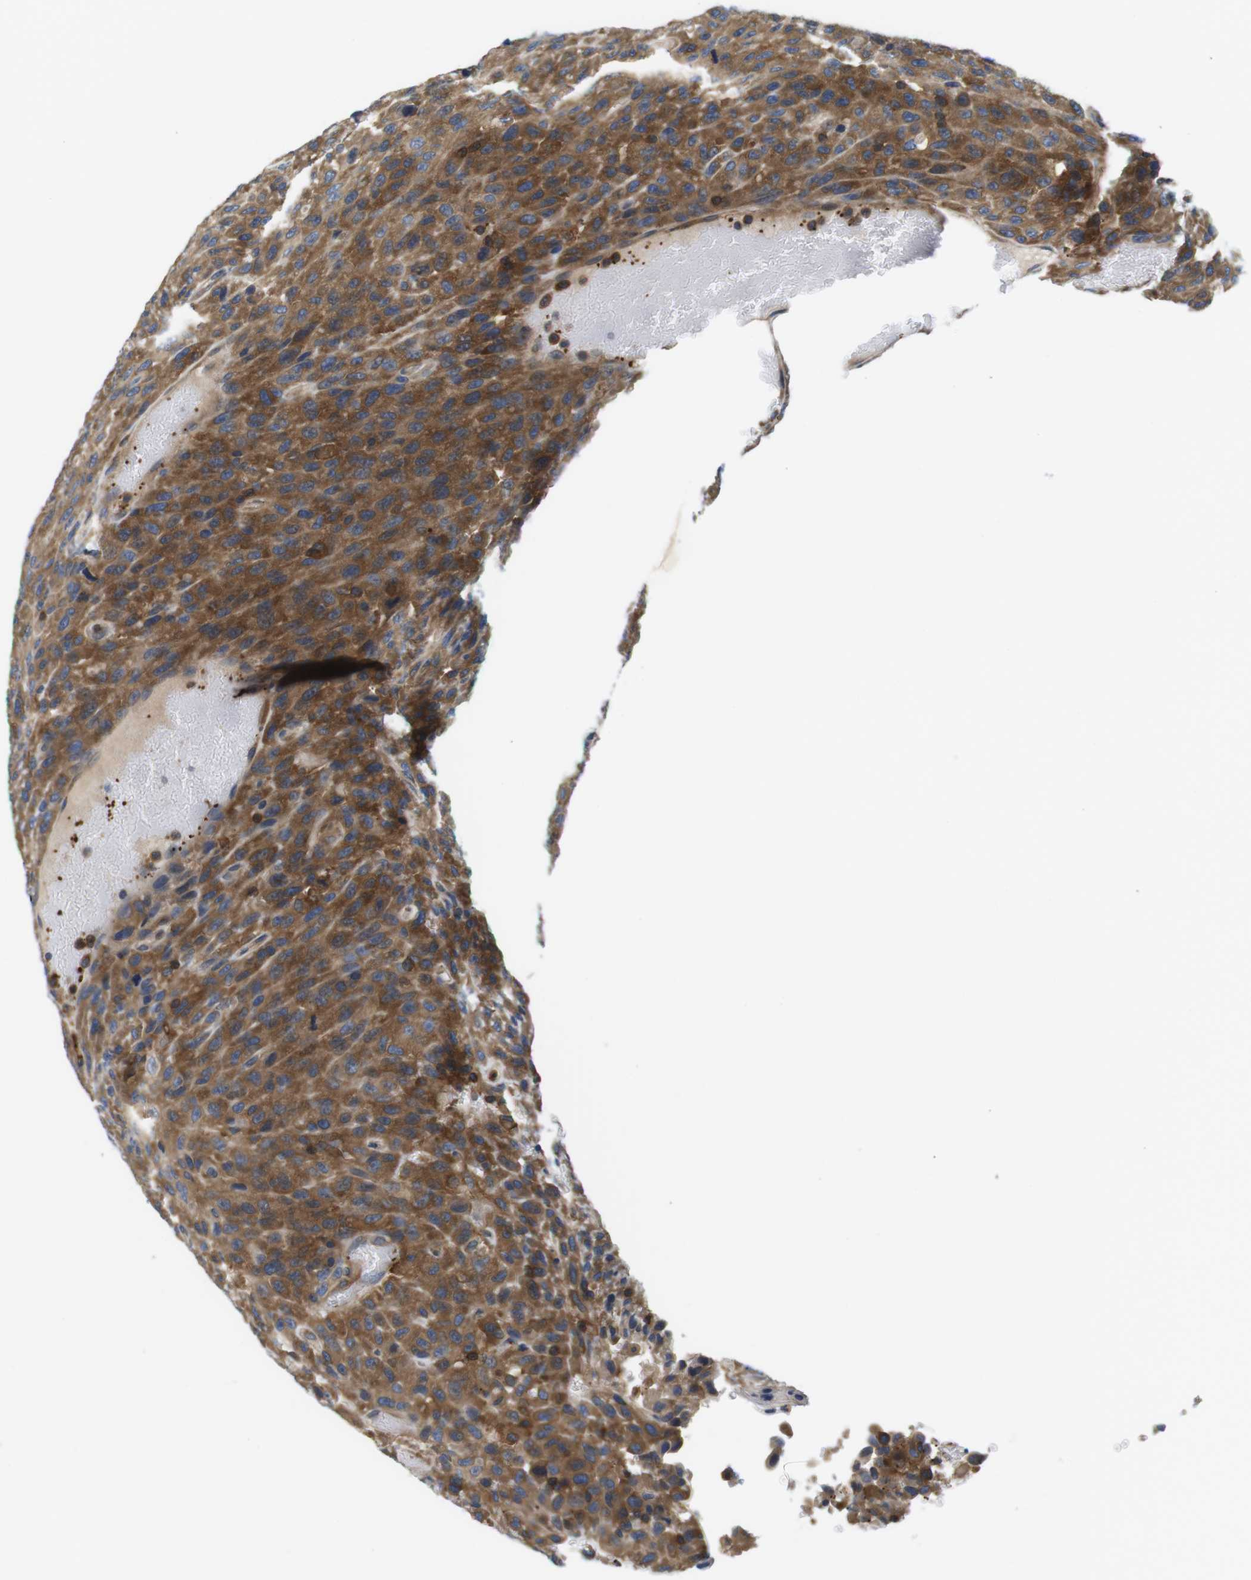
{"staining": {"intensity": "strong", "quantity": ">75%", "location": "cytoplasmic/membranous"}, "tissue": "urothelial cancer", "cell_type": "Tumor cells", "image_type": "cancer", "snomed": [{"axis": "morphology", "description": "Urothelial carcinoma, High grade"}, {"axis": "topography", "description": "Urinary bladder"}], "caption": "Brown immunohistochemical staining in urothelial carcinoma (high-grade) exhibits strong cytoplasmic/membranous staining in about >75% of tumor cells.", "gene": "HERPUD2", "patient": {"sex": "male", "age": 66}}